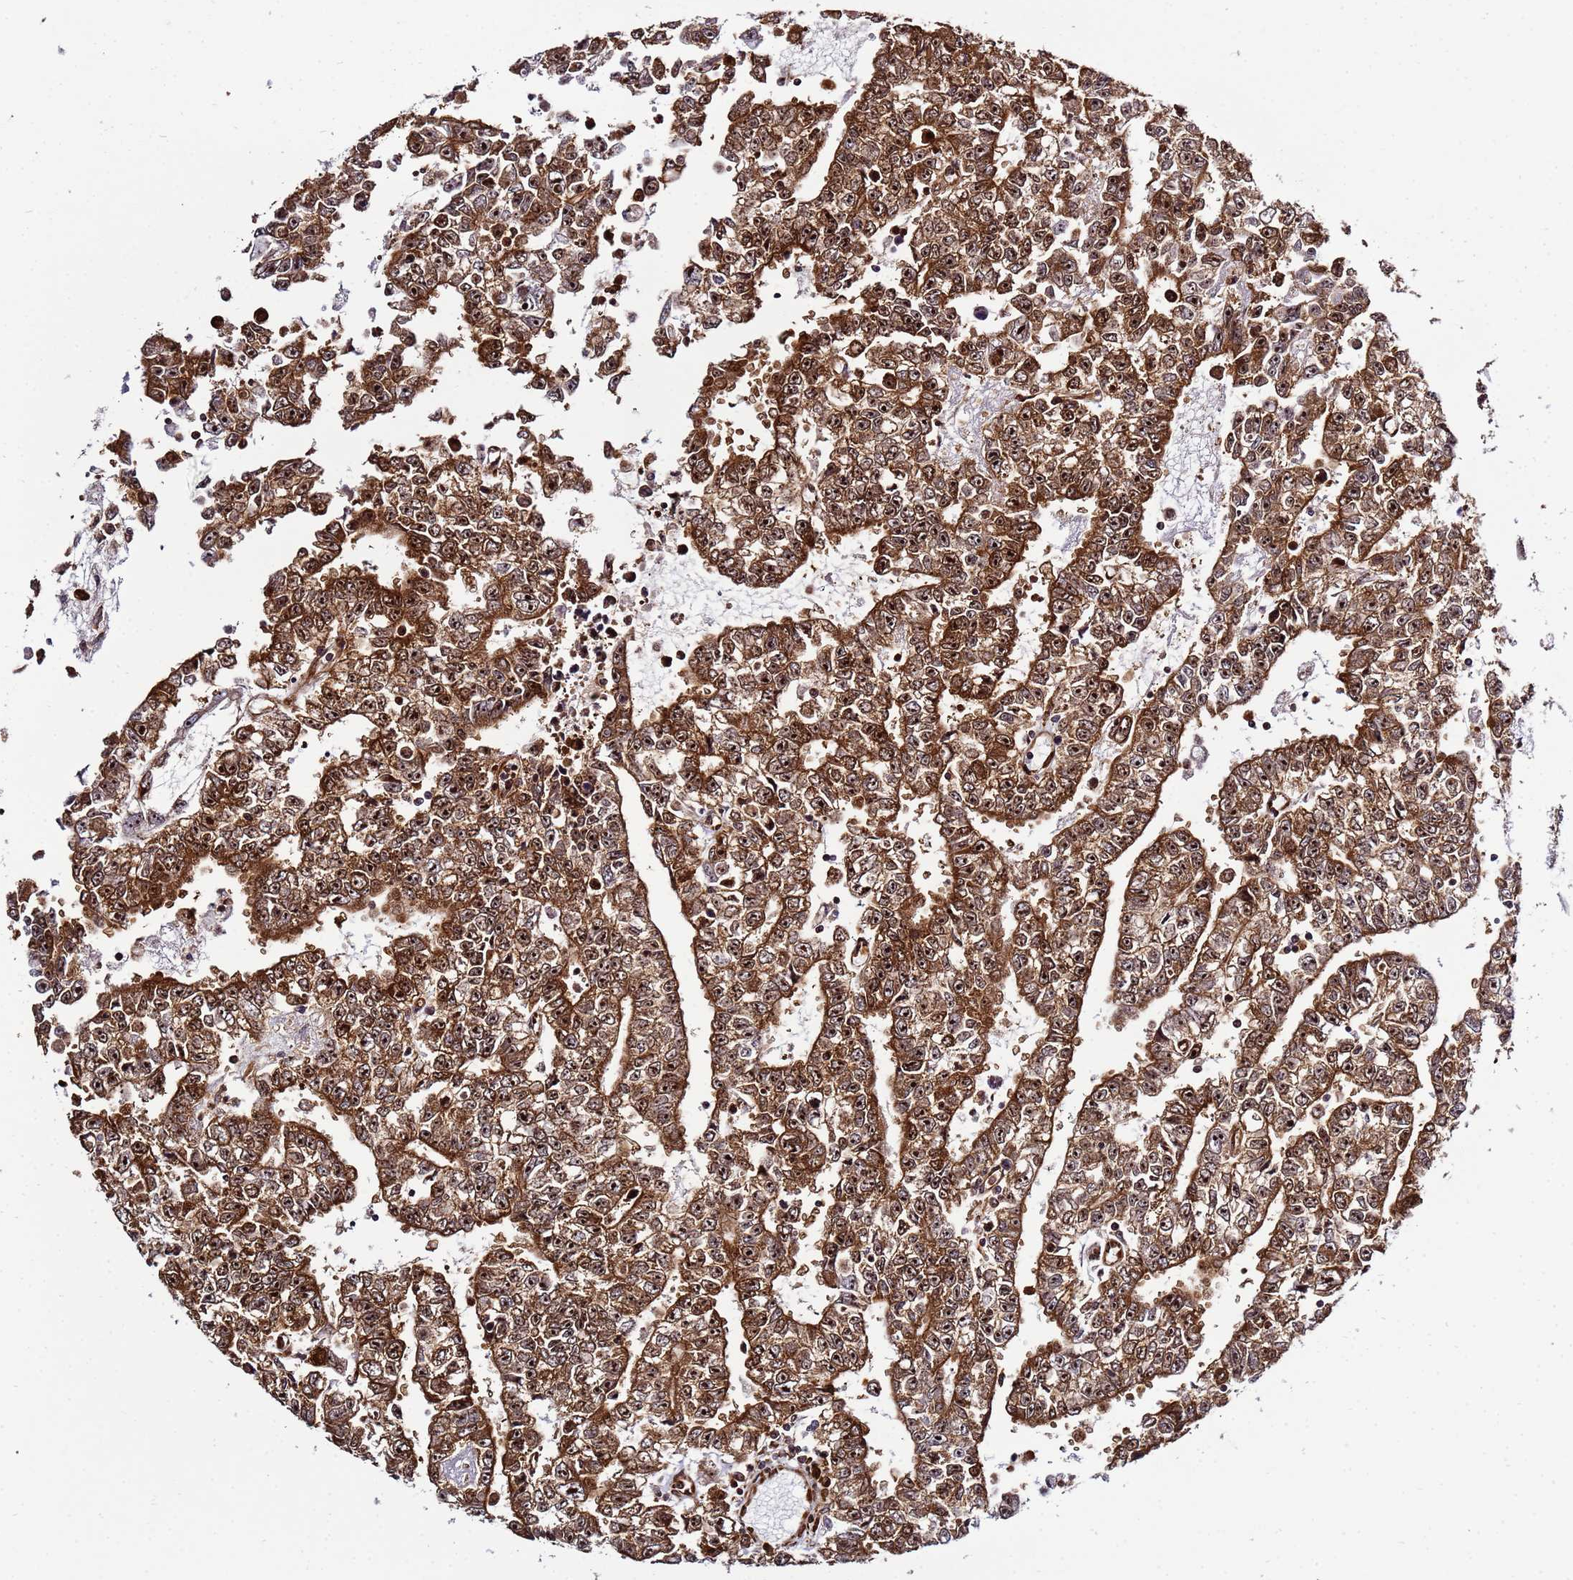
{"staining": {"intensity": "strong", "quantity": ">75%", "location": "cytoplasmic/membranous,nuclear"}, "tissue": "testis cancer", "cell_type": "Tumor cells", "image_type": "cancer", "snomed": [{"axis": "morphology", "description": "Carcinoma, Embryonal, NOS"}, {"axis": "topography", "description": "Testis"}], "caption": "Protein expression analysis of testis embryonal carcinoma reveals strong cytoplasmic/membranous and nuclear expression in about >75% of tumor cells. (Brightfield microscopy of DAB IHC at high magnification).", "gene": "NOL8", "patient": {"sex": "male", "age": 25}}